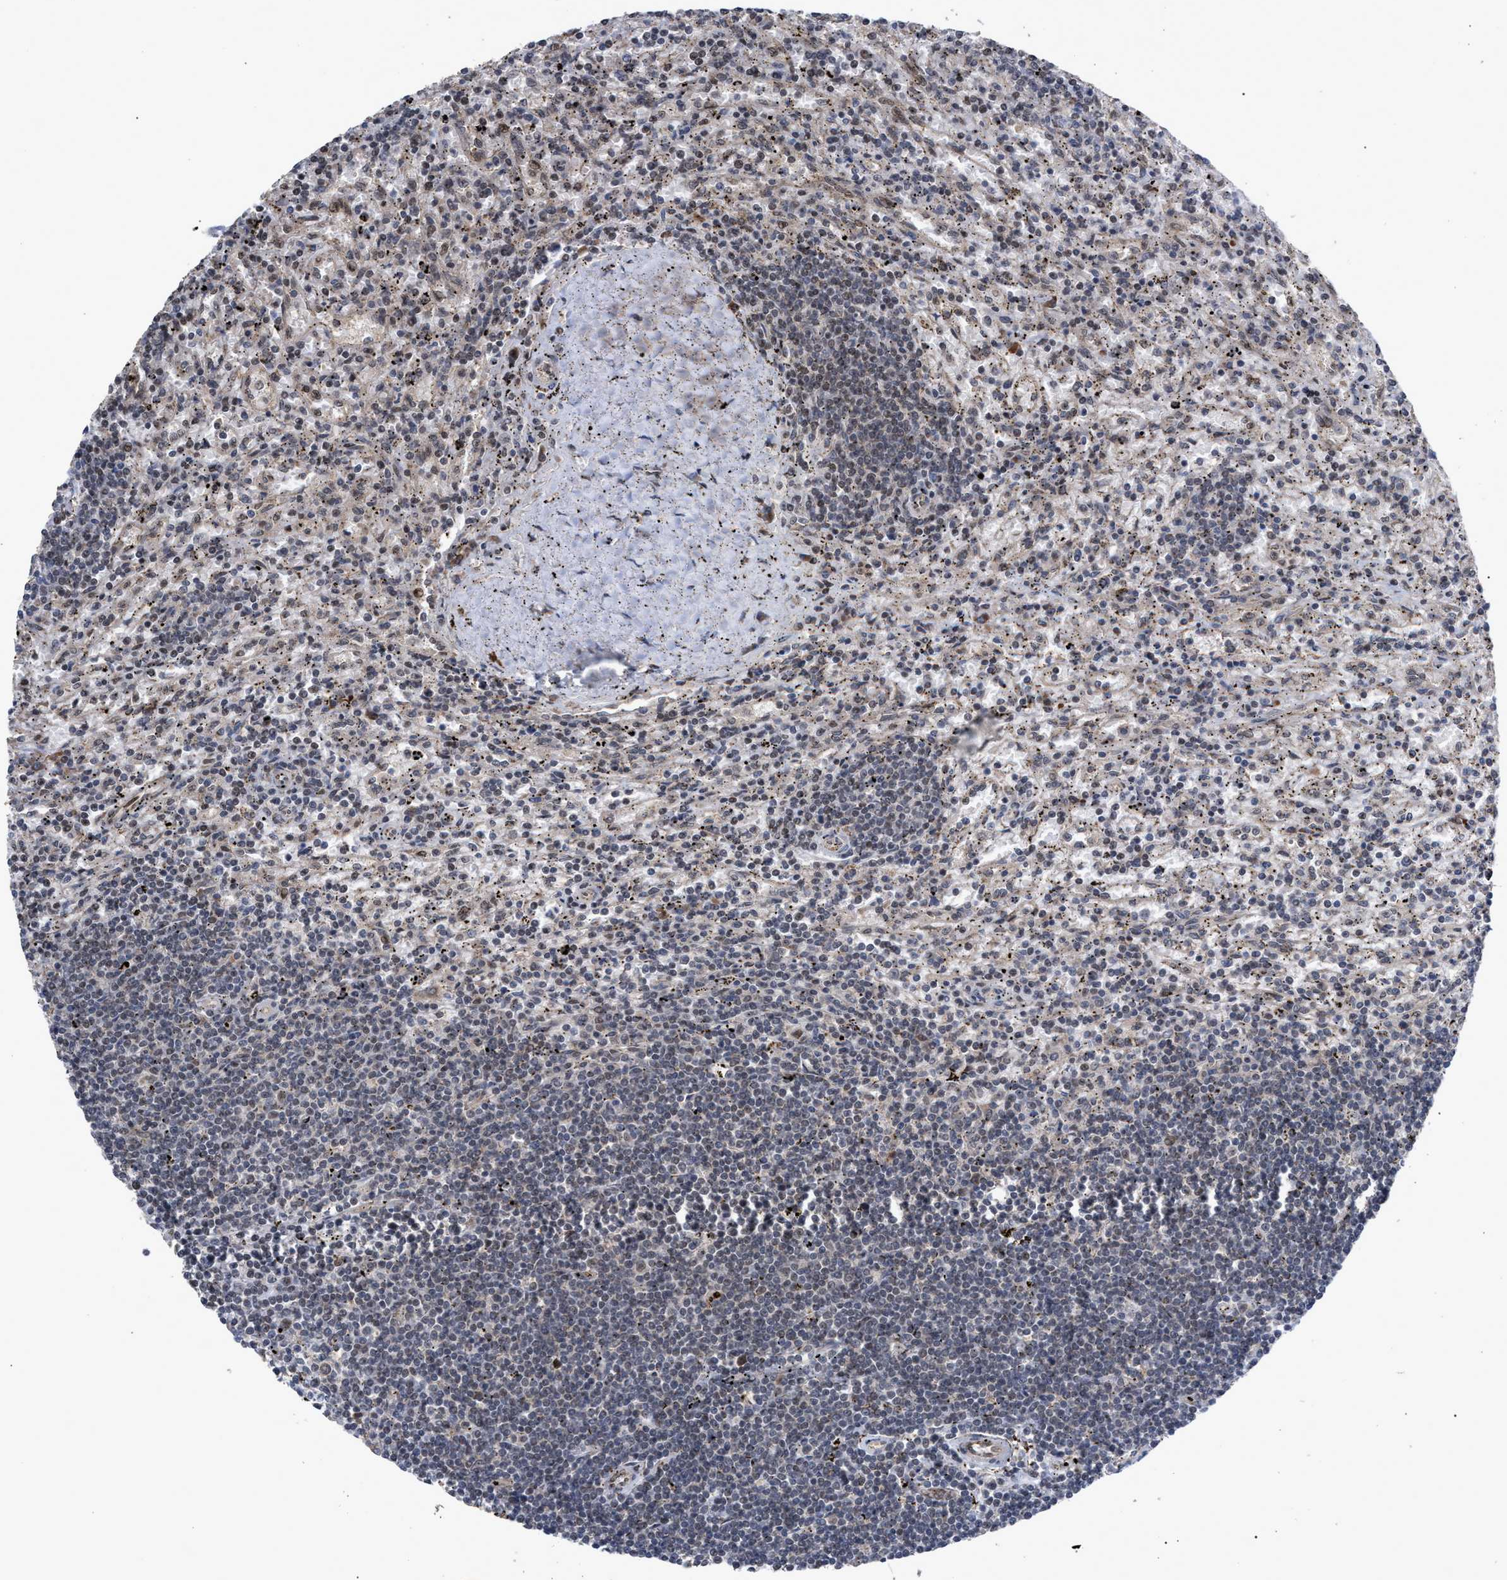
{"staining": {"intensity": "negative", "quantity": "none", "location": "none"}, "tissue": "lymphoma", "cell_type": "Tumor cells", "image_type": "cancer", "snomed": [{"axis": "morphology", "description": "Malignant lymphoma, non-Hodgkin's type, Low grade"}, {"axis": "topography", "description": "Spleen"}], "caption": "This is an immunohistochemistry histopathology image of human lymphoma. There is no staining in tumor cells.", "gene": "MKNK2", "patient": {"sex": "male", "age": 76}}